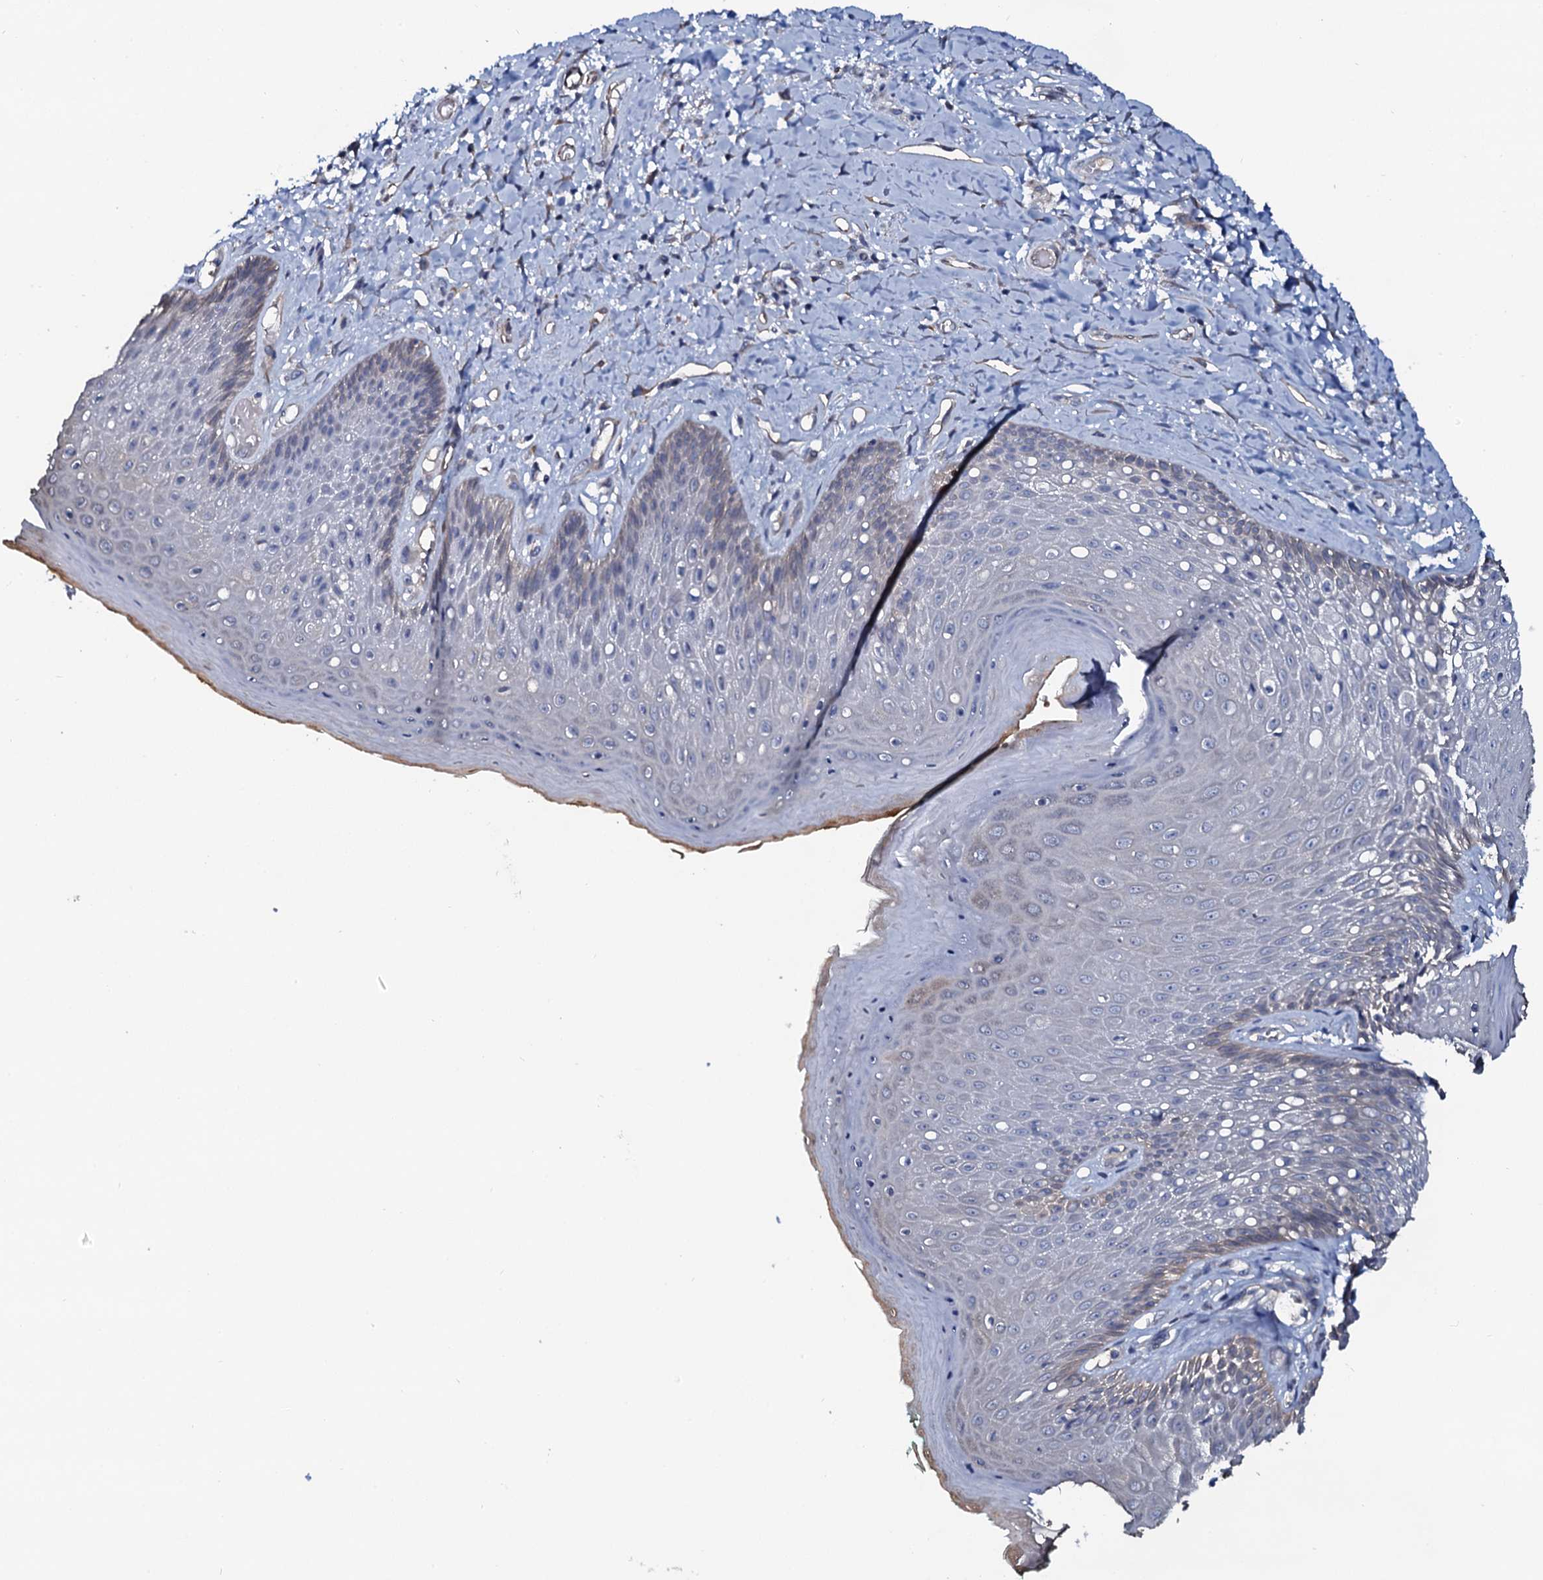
{"staining": {"intensity": "weak", "quantity": "<25%", "location": "cytoplasmic/membranous"}, "tissue": "skin", "cell_type": "Epidermal cells", "image_type": "normal", "snomed": [{"axis": "morphology", "description": "Normal tissue, NOS"}, {"axis": "topography", "description": "Anal"}], "caption": "Immunohistochemical staining of normal human skin shows no significant positivity in epidermal cells. (DAB (3,3'-diaminobenzidine) immunohistochemistry (IHC) visualized using brightfield microscopy, high magnification).", "gene": "C10orf88", "patient": {"sex": "male", "age": 78}}